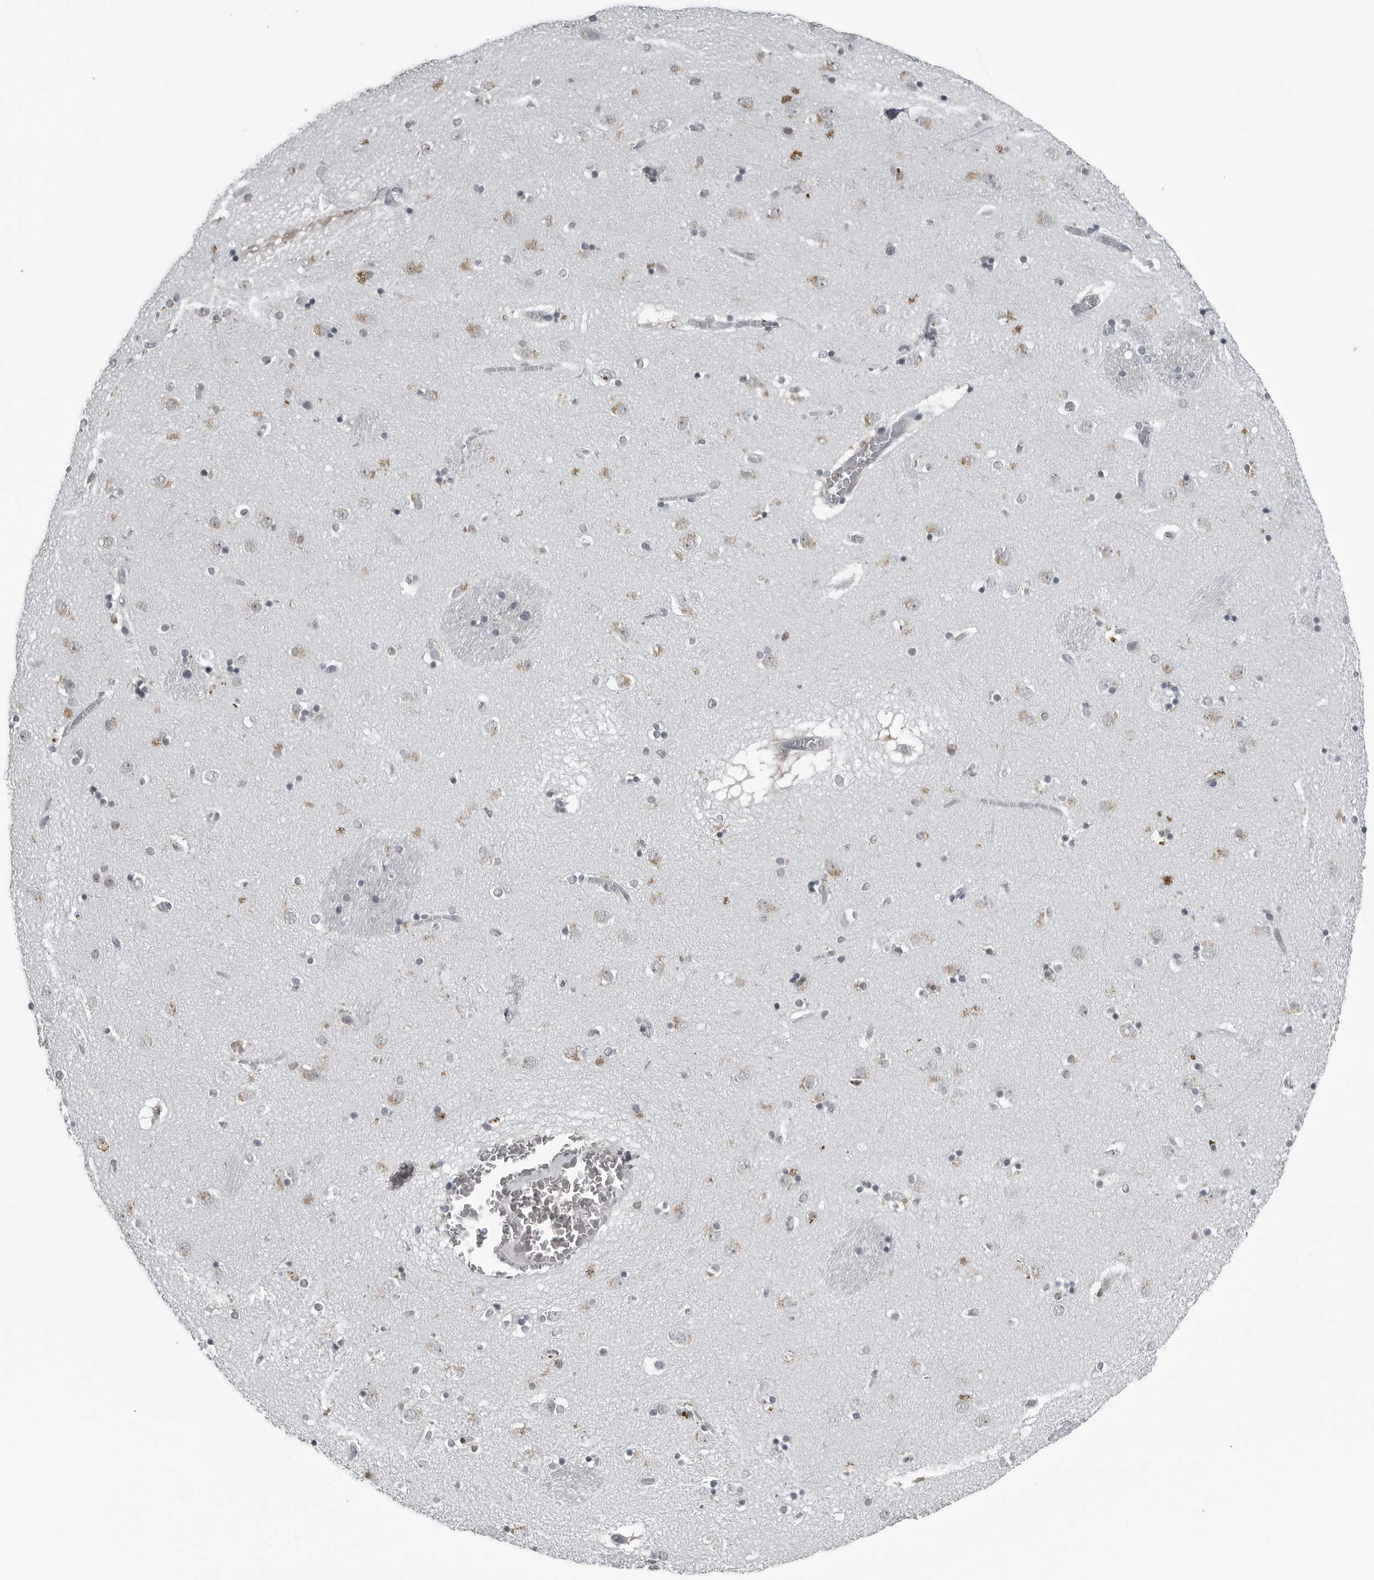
{"staining": {"intensity": "moderate", "quantity": "<25%", "location": "cytoplasmic/membranous"}, "tissue": "caudate", "cell_type": "Glial cells", "image_type": "normal", "snomed": [{"axis": "morphology", "description": "Normal tissue, NOS"}, {"axis": "topography", "description": "Lateral ventricle wall"}], "caption": "Immunohistochemistry (IHC) micrograph of normal caudate: caudate stained using immunohistochemistry demonstrates low levels of moderate protein expression localized specifically in the cytoplasmic/membranous of glial cells, appearing as a cytoplasmic/membranous brown color.", "gene": "AKR1A1", "patient": {"sex": "male", "age": 70}}